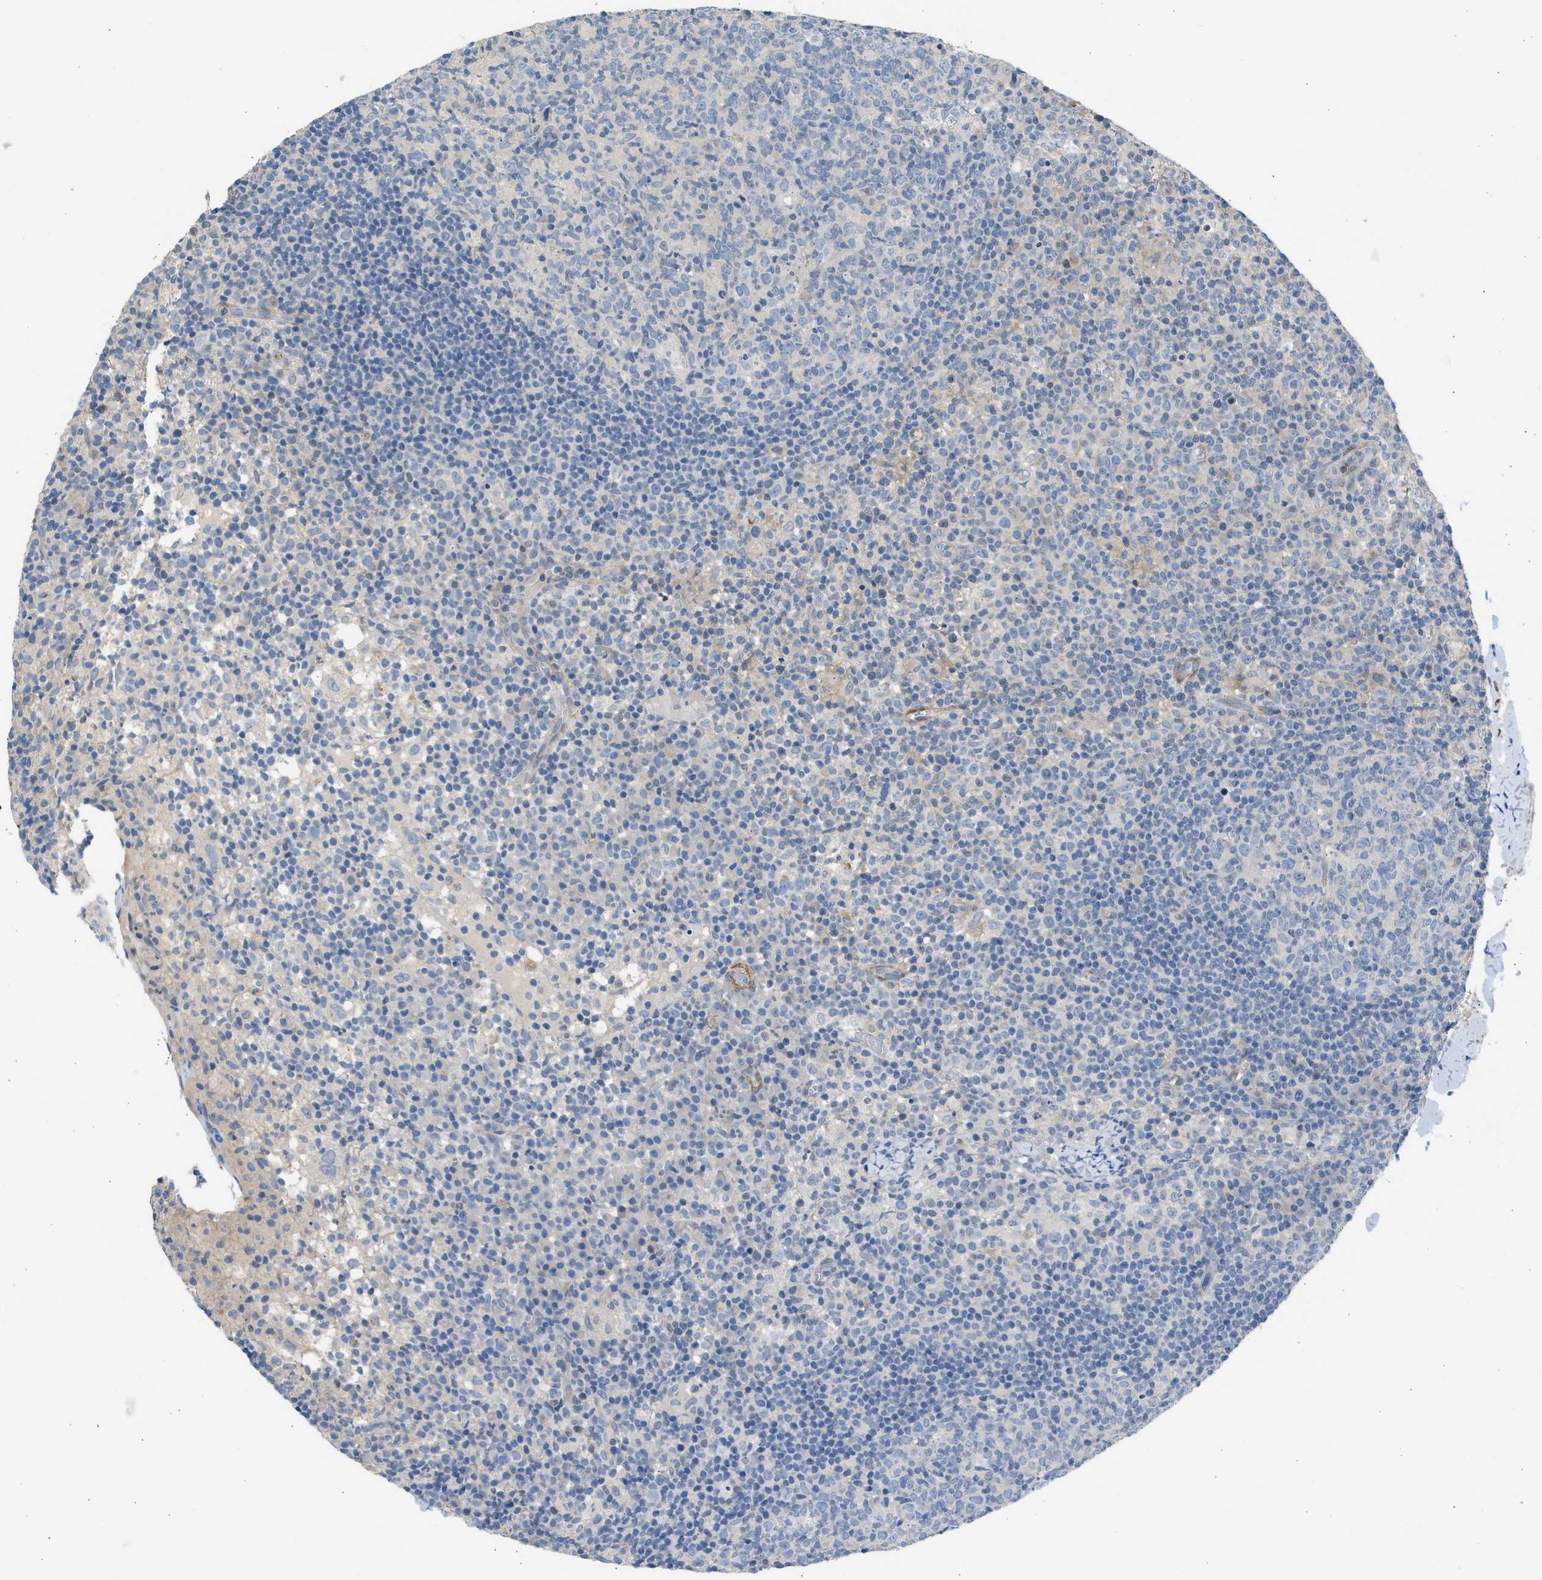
{"staining": {"intensity": "negative", "quantity": "none", "location": "none"}, "tissue": "lymph node", "cell_type": "Germinal center cells", "image_type": "normal", "snomed": [{"axis": "morphology", "description": "Normal tissue, NOS"}, {"axis": "morphology", "description": "Inflammation, NOS"}, {"axis": "topography", "description": "Lymph node"}], "caption": "Germinal center cells show no significant protein positivity in benign lymph node. (DAB (3,3'-diaminobenzidine) IHC visualized using brightfield microscopy, high magnification).", "gene": "PCNX3", "patient": {"sex": "male", "age": 55}}